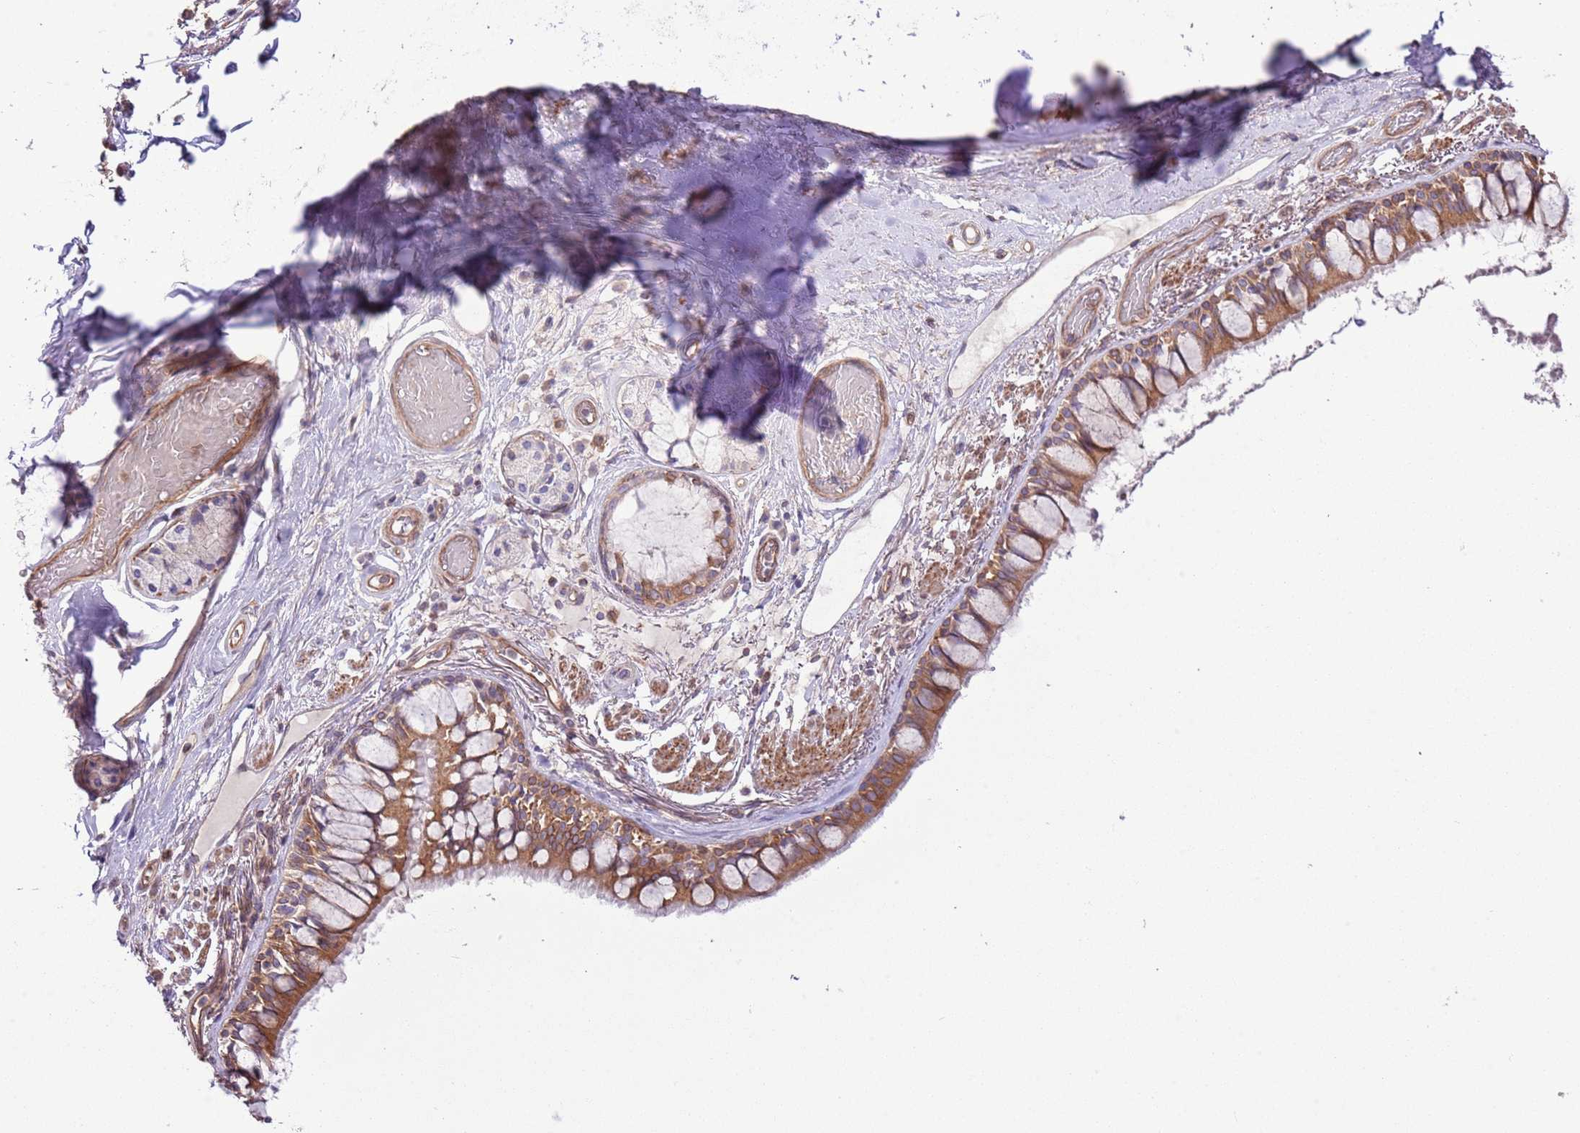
{"staining": {"intensity": "moderate", "quantity": ">75%", "location": "cytoplasmic/membranous"}, "tissue": "bronchus", "cell_type": "Respiratory epithelial cells", "image_type": "normal", "snomed": [{"axis": "morphology", "description": "Normal tissue, NOS"}, {"axis": "topography", "description": "Bronchus"}], "caption": "Immunohistochemical staining of unremarkable bronchus reveals medium levels of moderate cytoplasmic/membranous staining in approximately >75% of respiratory epithelial cells. (DAB = brown stain, brightfield microscopy at high magnification).", "gene": "LPIN2", "patient": {"sex": "male", "age": 70}}